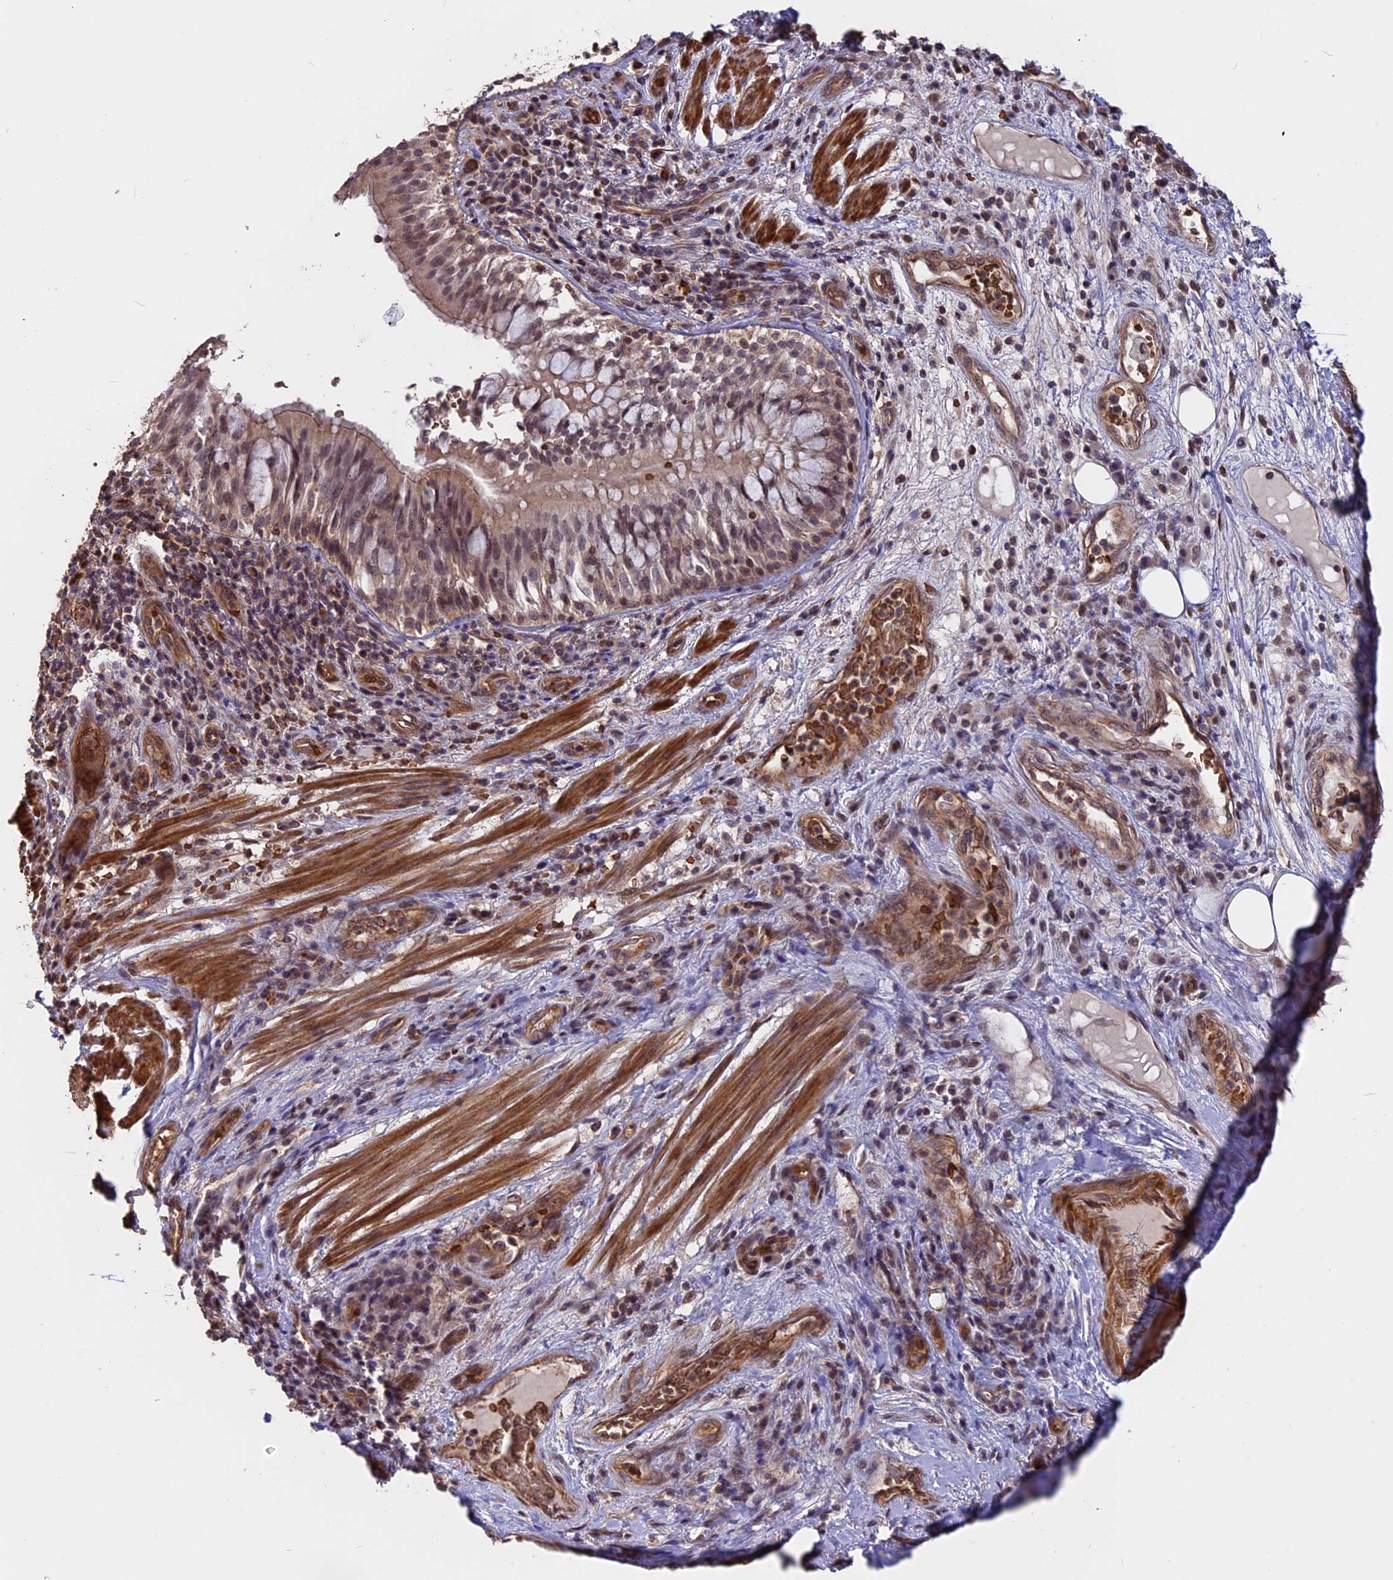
{"staining": {"intensity": "negative", "quantity": "none", "location": "none"}, "tissue": "adipose tissue", "cell_type": "Adipocytes", "image_type": "normal", "snomed": [{"axis": "morphology", "description": "Normal tissue, NOS"}, {"axis": "morphology", "description": "Squamous cell carcinoma, NOS"}, {"axis": "topography", "description": "Bronchus"}, {"axis": "topography", "description": "Lung"}], "caption": "A micrograph of human adipose tissue is negative for staining in adipocytes. (Brightfield microscopy of DAB (3,3'-diaminobenzidine) immunohistochemistry (IHC) at high magnification).", "gene": "ZC3H10", "patient": {"sex": "male", "age": 64}}